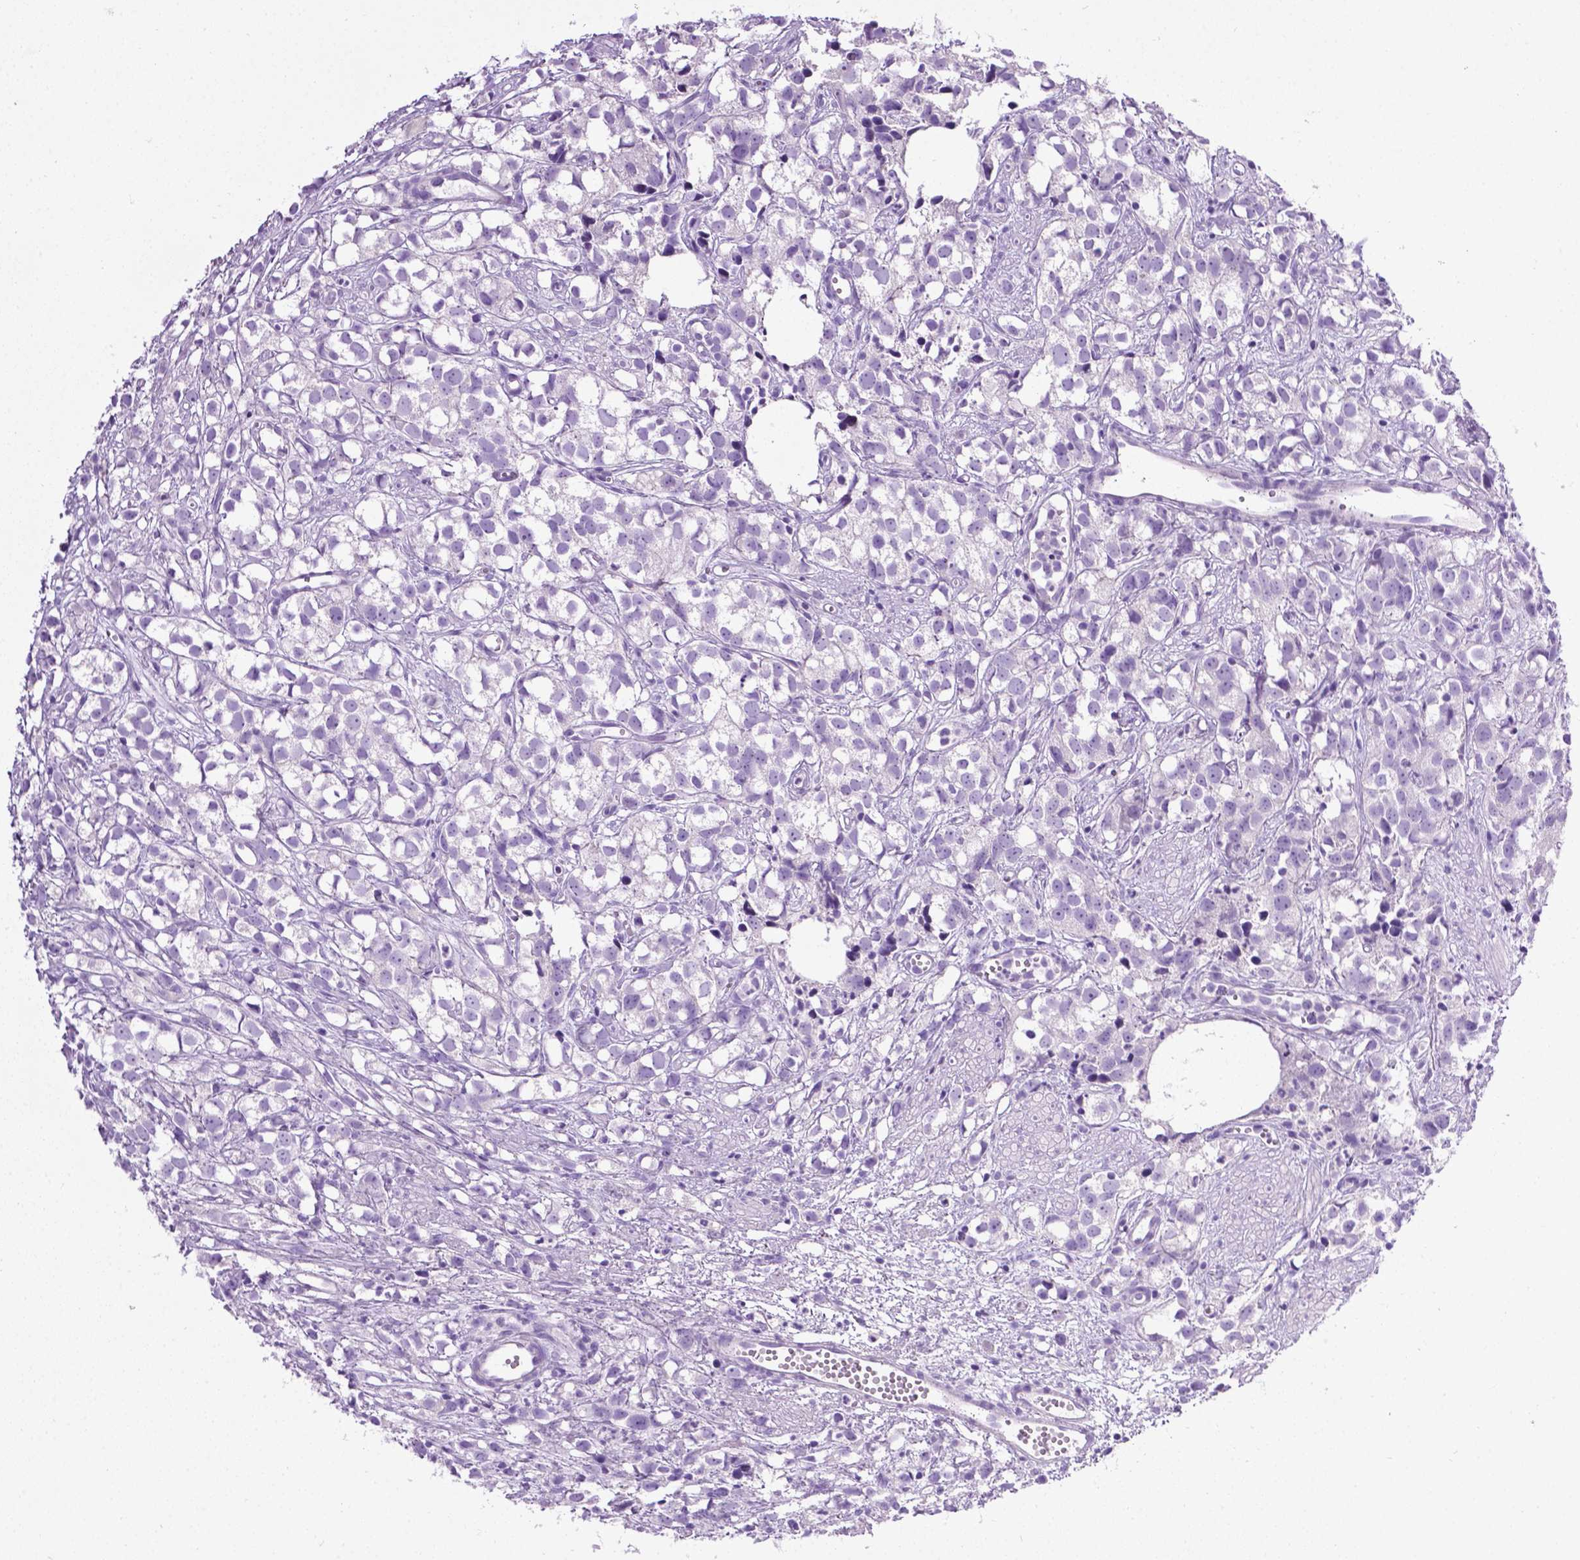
{"staining": {"intensity": "negative", "quantity": "none", "location": "none"}, "tissue": "prostate cancer", "cell_type": "Tumor cells", "image_type": "cancer", "snomed": [{"axis": "morphology", "description": "Adenocarcinoma, High grade"}, {"axis": "topography", "description": "Prostate"}], "caption": "High-grade adenocarcinoma (prostate) was stained to show a protein in brown. There is no significant staining in tumor cells.", "gene": "LELP1", "patient": {"sex": "male", "age": 68}}